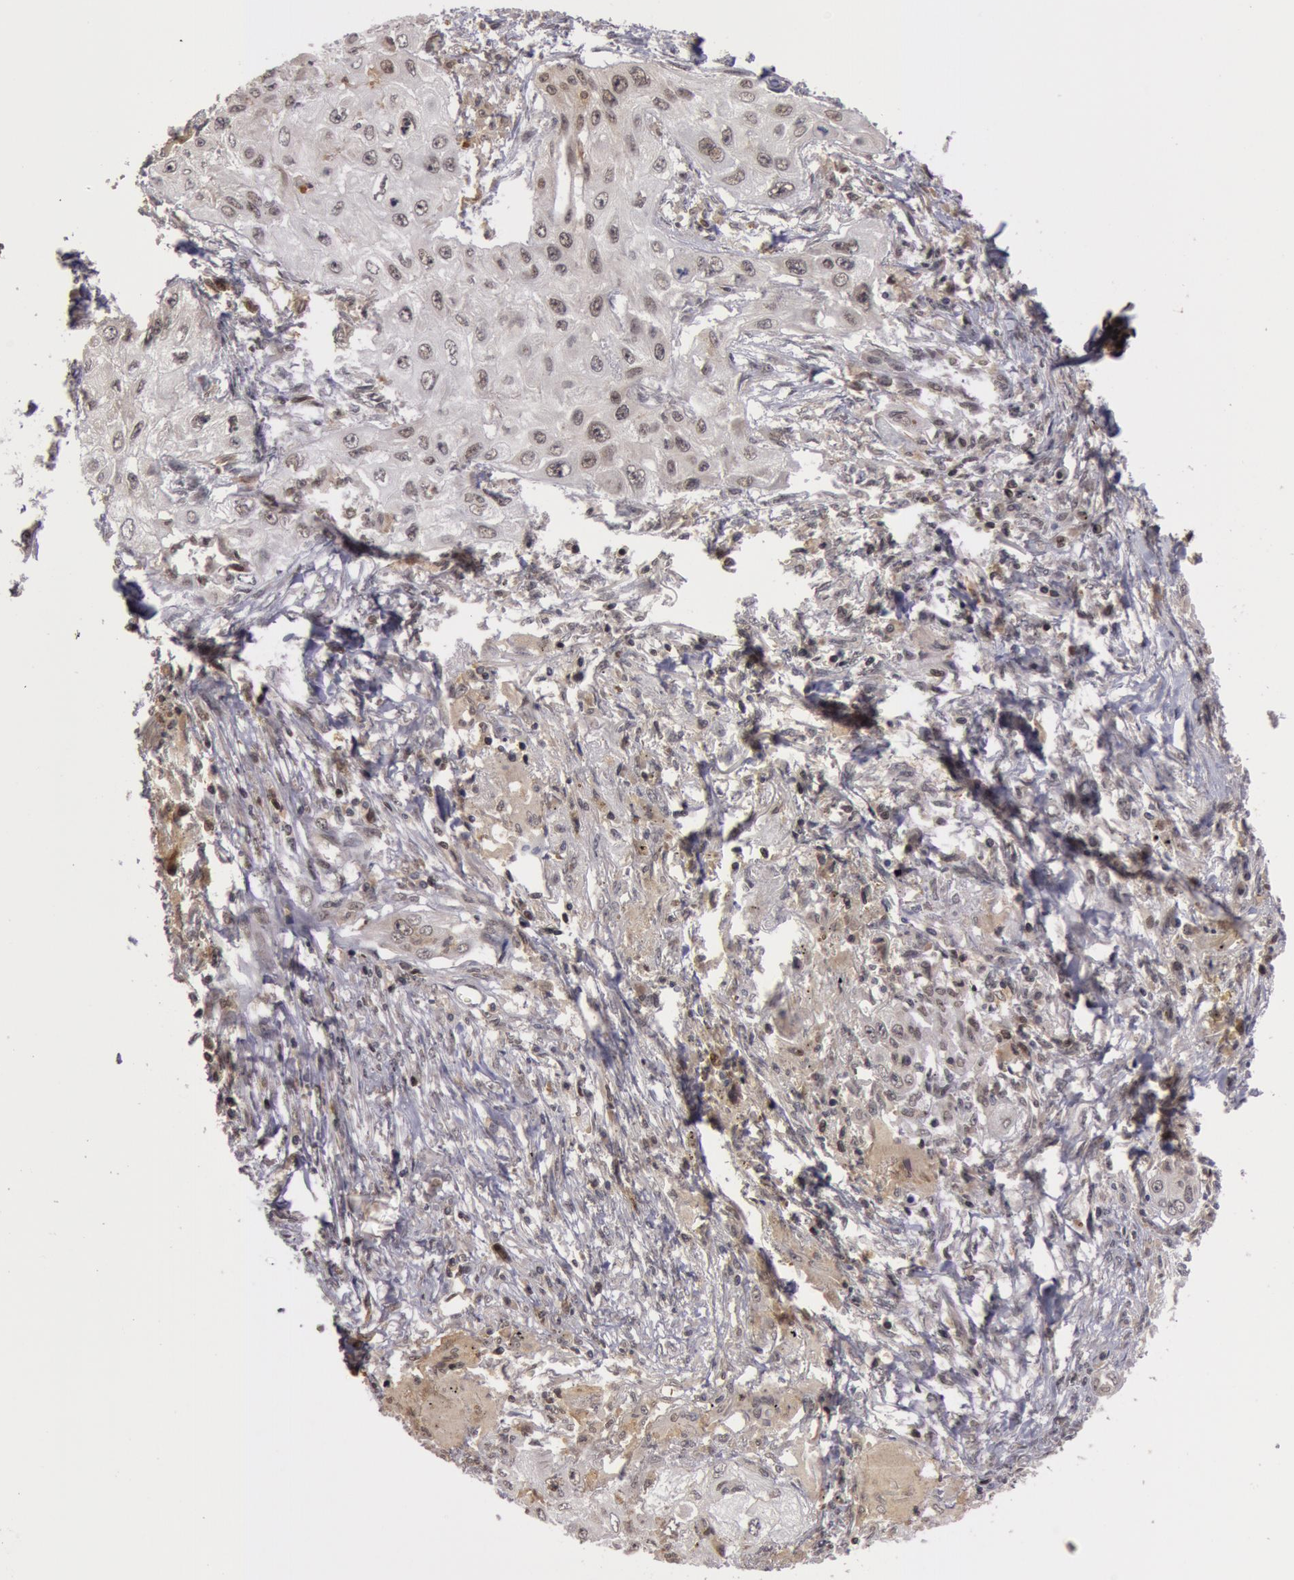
{"staining": {"intensity": "weak", "quantity": "<25%", "location": "nuclear"}, "tissue": "lung cancer", "cell_type": "Tumor cells", "image_type": "cancer", "snomed": [{"axis": "morphology", "description": "Squamous cell carcinoma, NOS"}, {"axis": "topography", "description": "Lung"}], "caption": "An IHC micrograph of squamous cell carcinoma (lung) is shown. There is no staining in tumor cells of squamous cell carcinoma (lung). (DAB (3,3'-diaminobenzidine) immunohistochemistry, high magnification).", "gene": "ZNF350", "patient": {"sex": "male", "age": 71}}